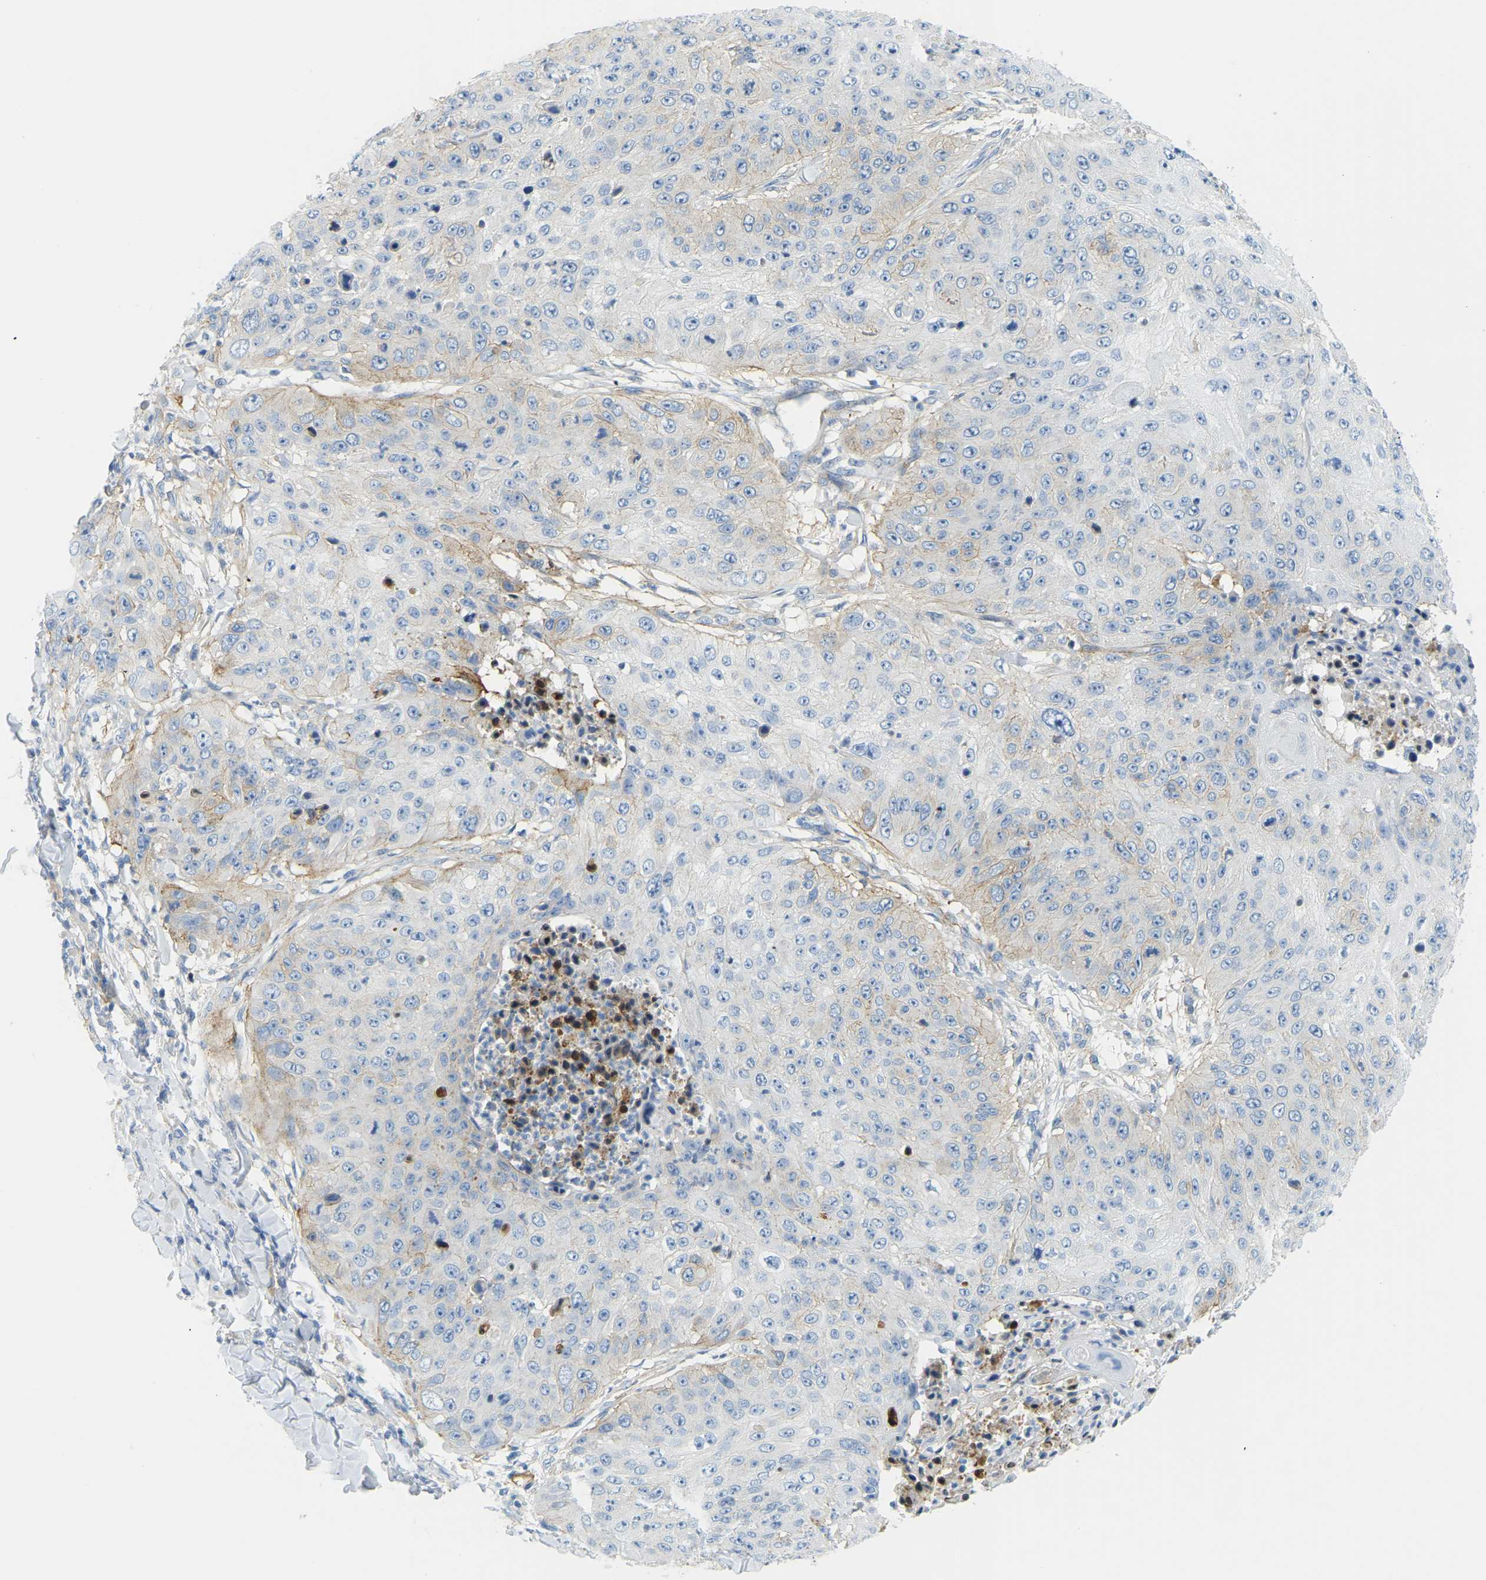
{"staining": {"intensity": "negative", "quantity": "none", "location": "none"}, "tissue": "skin cancer", "cell_type": "Tumor cells", "image_type": "cancer", "snomed": [{"axis": "morphology", "description": "Squamous cell carcinoma, NOS"}, {"axis": "topography", "description": "Skin"}], "caption": "IHC image of skin cancer stained for a protein (brown), which displays no staining in tumor cells.", "gene": "MYL3", "patient": {"sex": "female", "age": 80}}